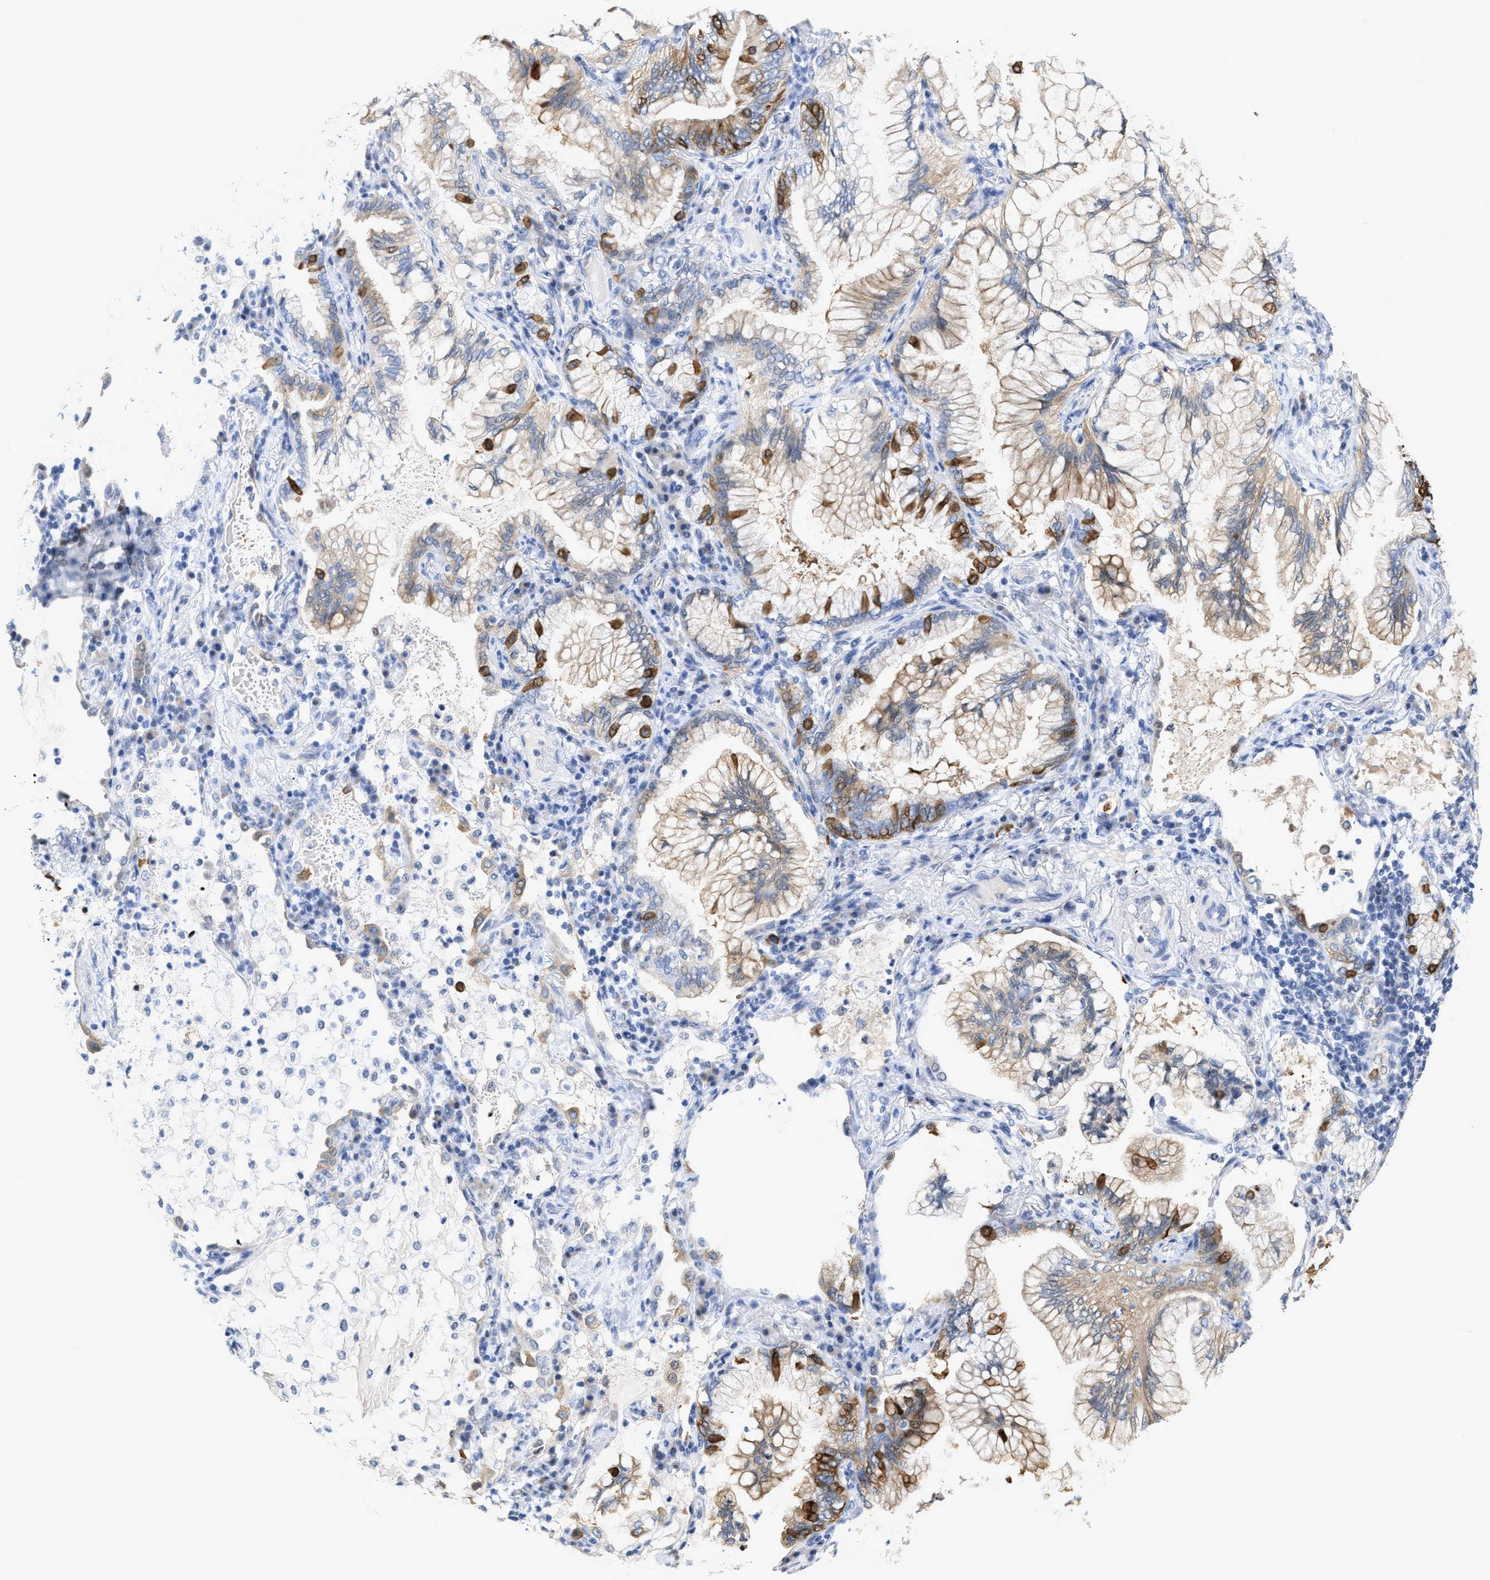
{"staining": {"intensity": "moderate", "quantity": ">75%", "location": "cytoplasmic/membranous"}, "tissue": "lung cancer", "cell_type": "Tumor cells", "image_type": "cancer", "snomed": [{"axis": "morphology", "description": "Adenocarcinoma, NOS"}, {"axis": "topography", "description": "Lung"}], "caption": "The micrograph reveals staining of lung cancer, revealing moderate cytoplasmic/membranous protein expression (brown color) within tumor cells. The protein is stained brown, and the nuclei are stained in blue (DAB IHC with brightfield microscopy, high magnification).", "gene": "CRYM", "patient": {"sex": "female", "age": 70}}